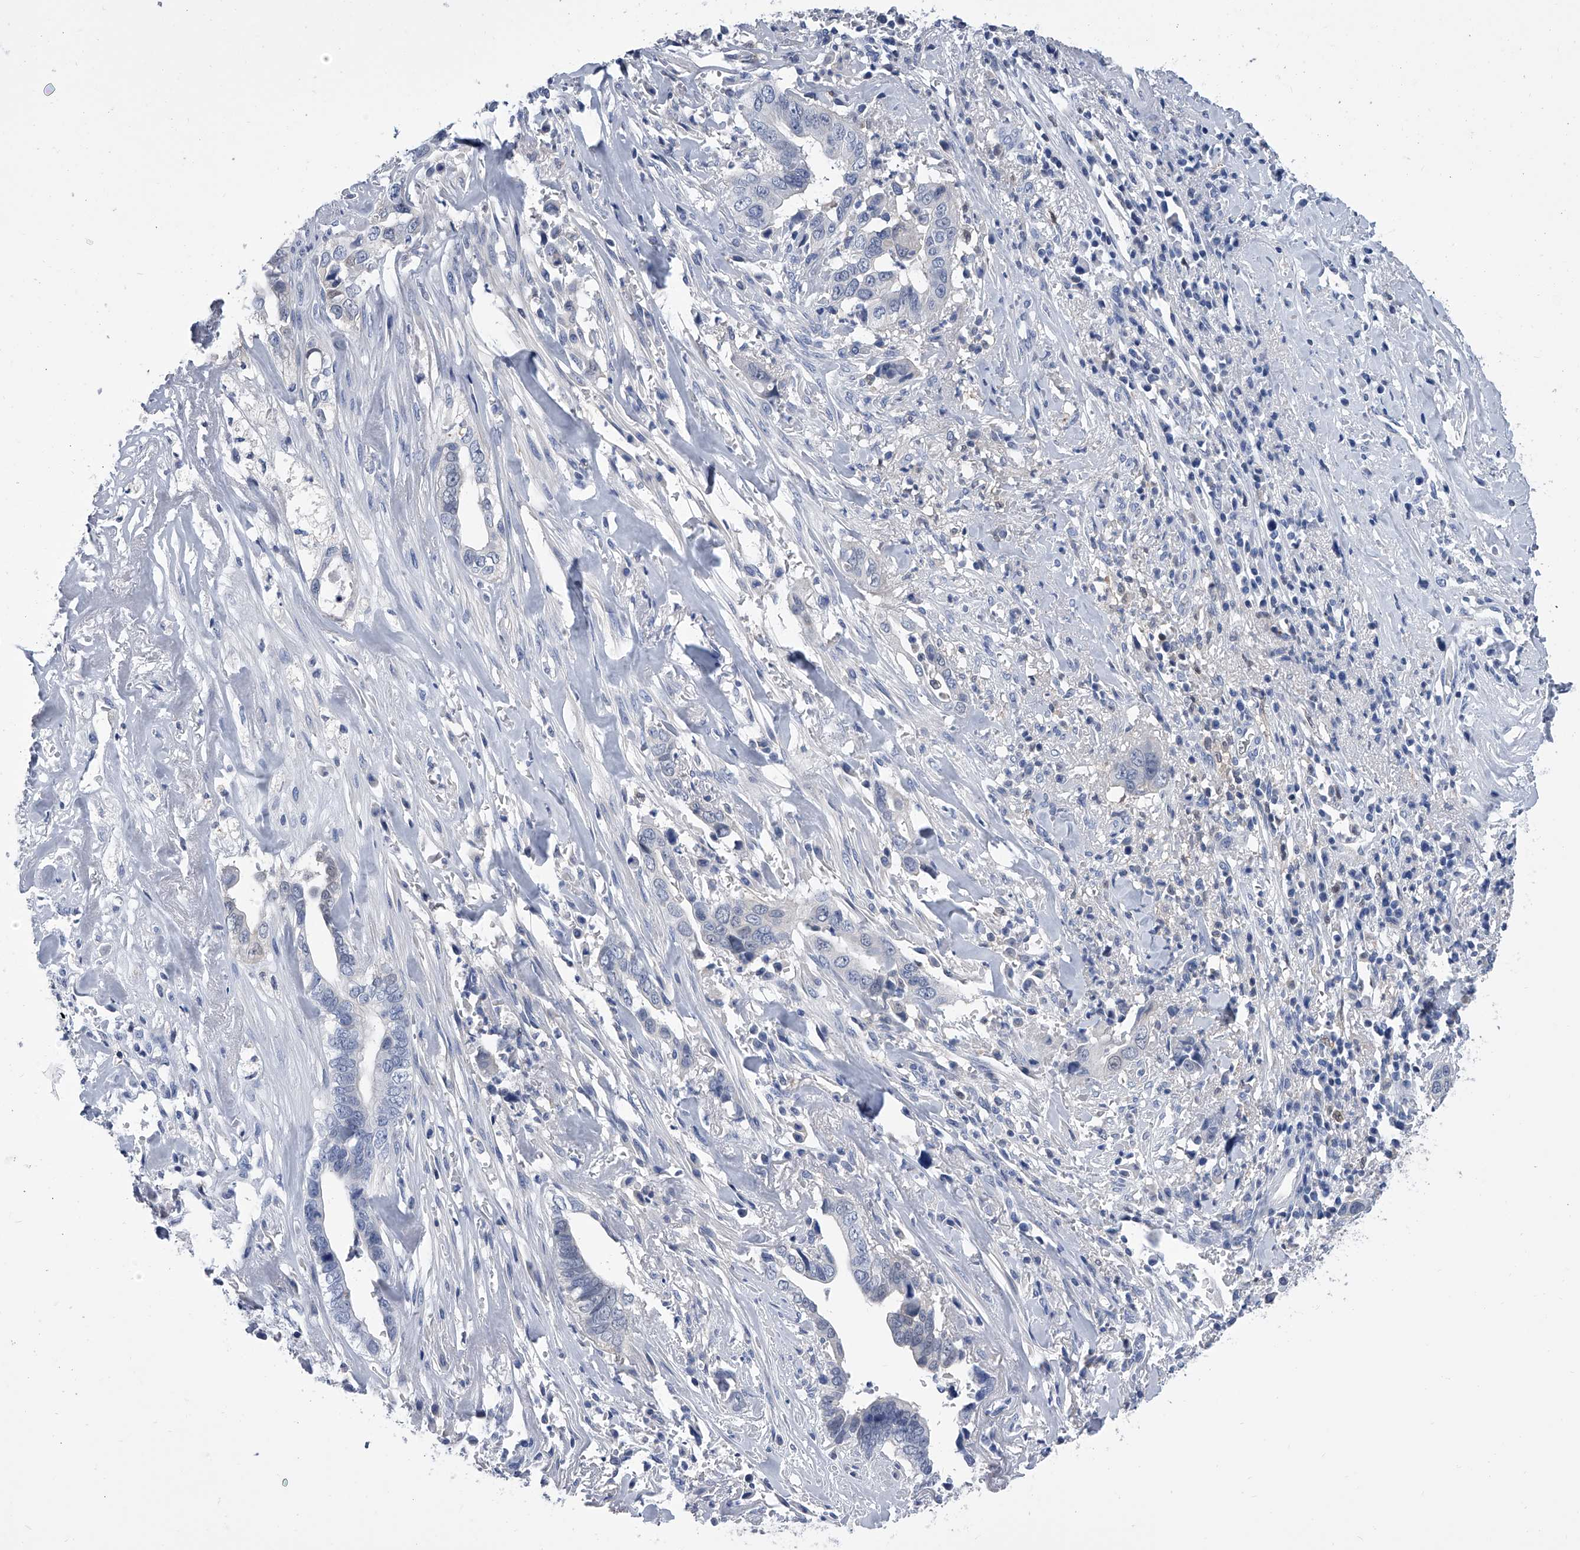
{"staining": {"intensity": "negative", "quantity": "none", "location": "none"}, "tissue": "liver cancer", "cell_type": "Tumor cells", "image_type": "cancer", "snomed": [{"axis": "morphology", "description": "Cholangiocarcinoma"}, {"axis": "topography", "description": "Liver"}], "caption": "An immunohistochemistry photomicrograph of liver cancer (cholangiocarcinoma) is shown. There is no staining in tumor cells of liver cancer (cholangiocarcinoma).", "gene": "SERPINB9", "patient": {"sex": "female", "age": 79}}